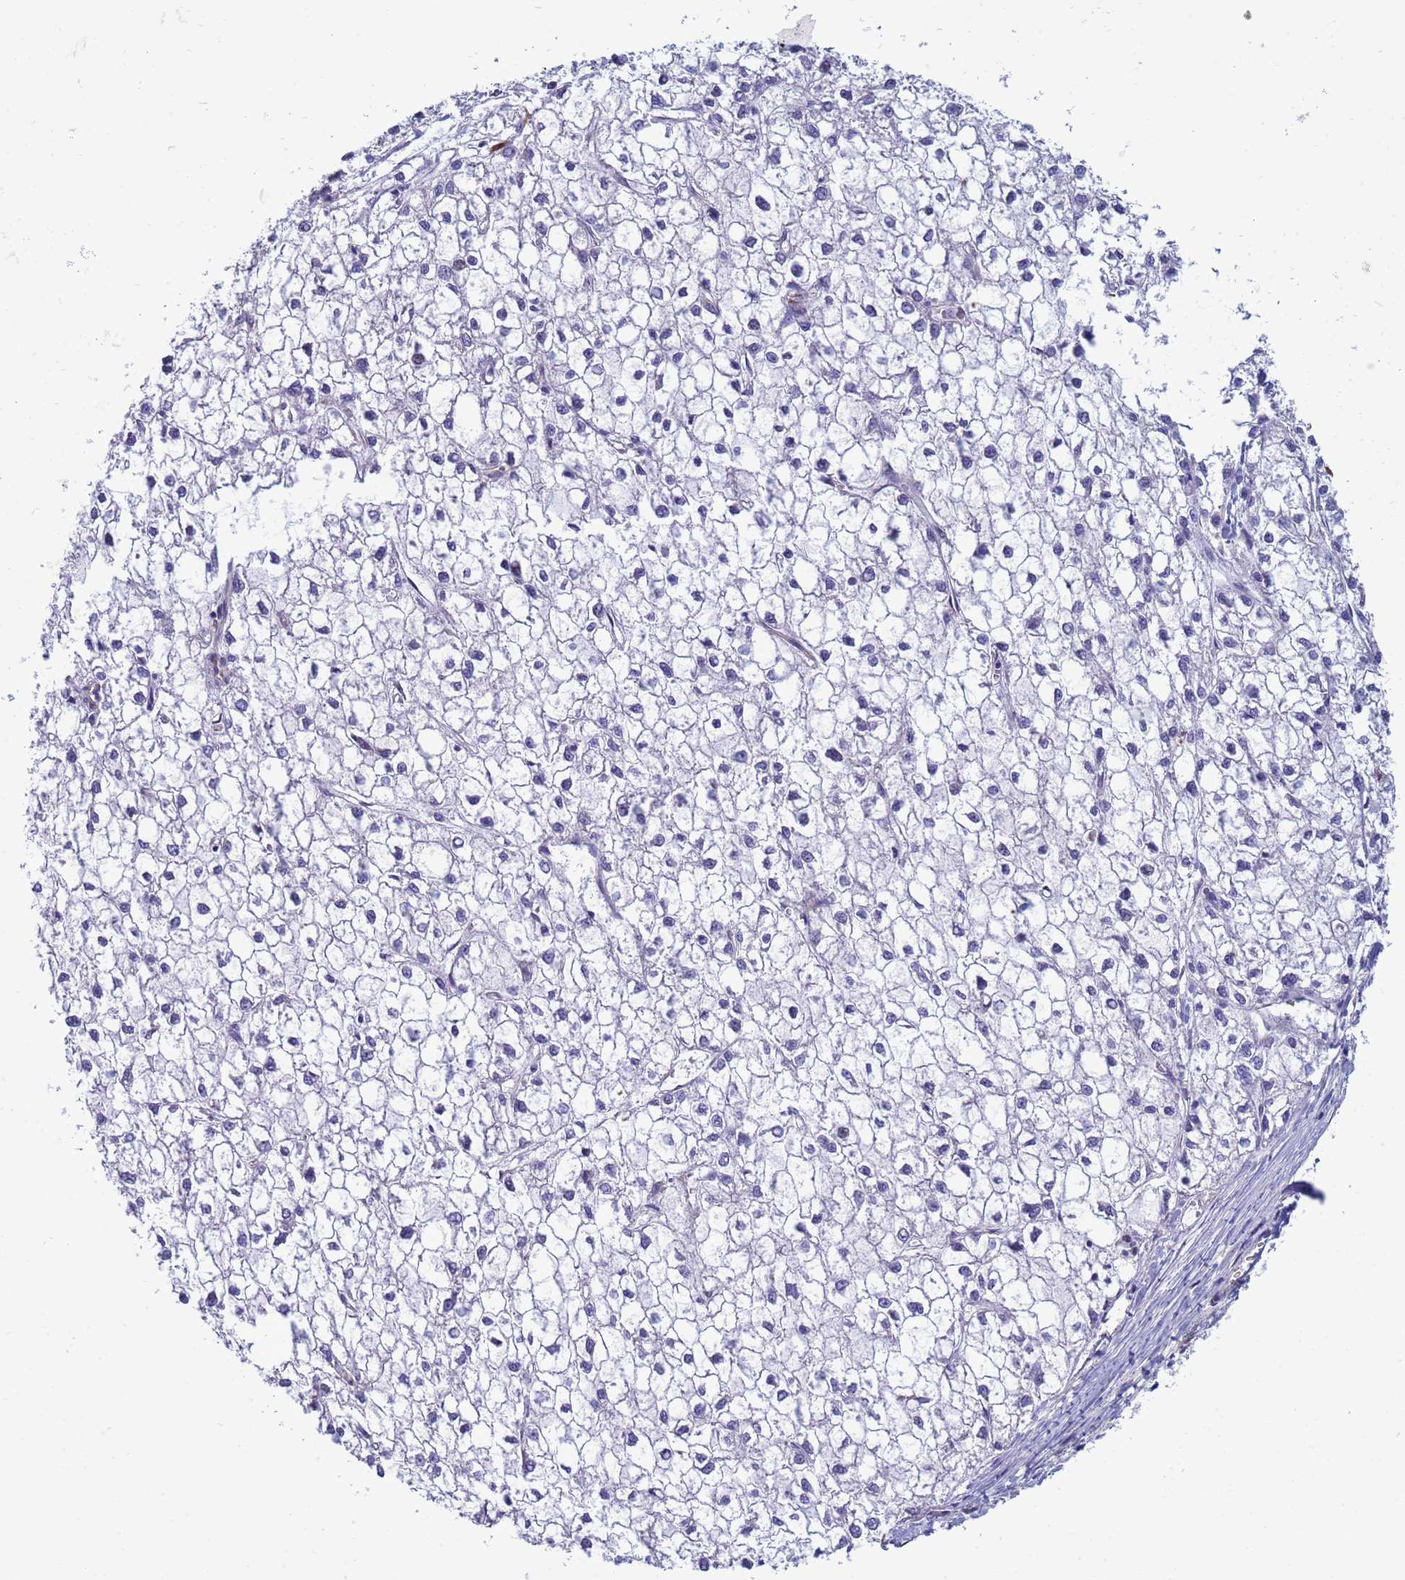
{"staining": {"intensity": "negative", "quantity": "none", "location": "none"}, "tissue": "liver cancer", "cell_type": "Tumor cells", "image_type": "cancer", "snomed": [{"axis": "morphology", "description": "Carcinoma, Hepatocellular, NOS"}, {"axis": "topography", "description": "Liver"}], "caption": "Histopathology image shows no significant protein staining in tumor cells of liver cancer (hepatocellular carcinoma).", "gene": "TRPC6", "patient": {"sex": "female", "age": 43}}